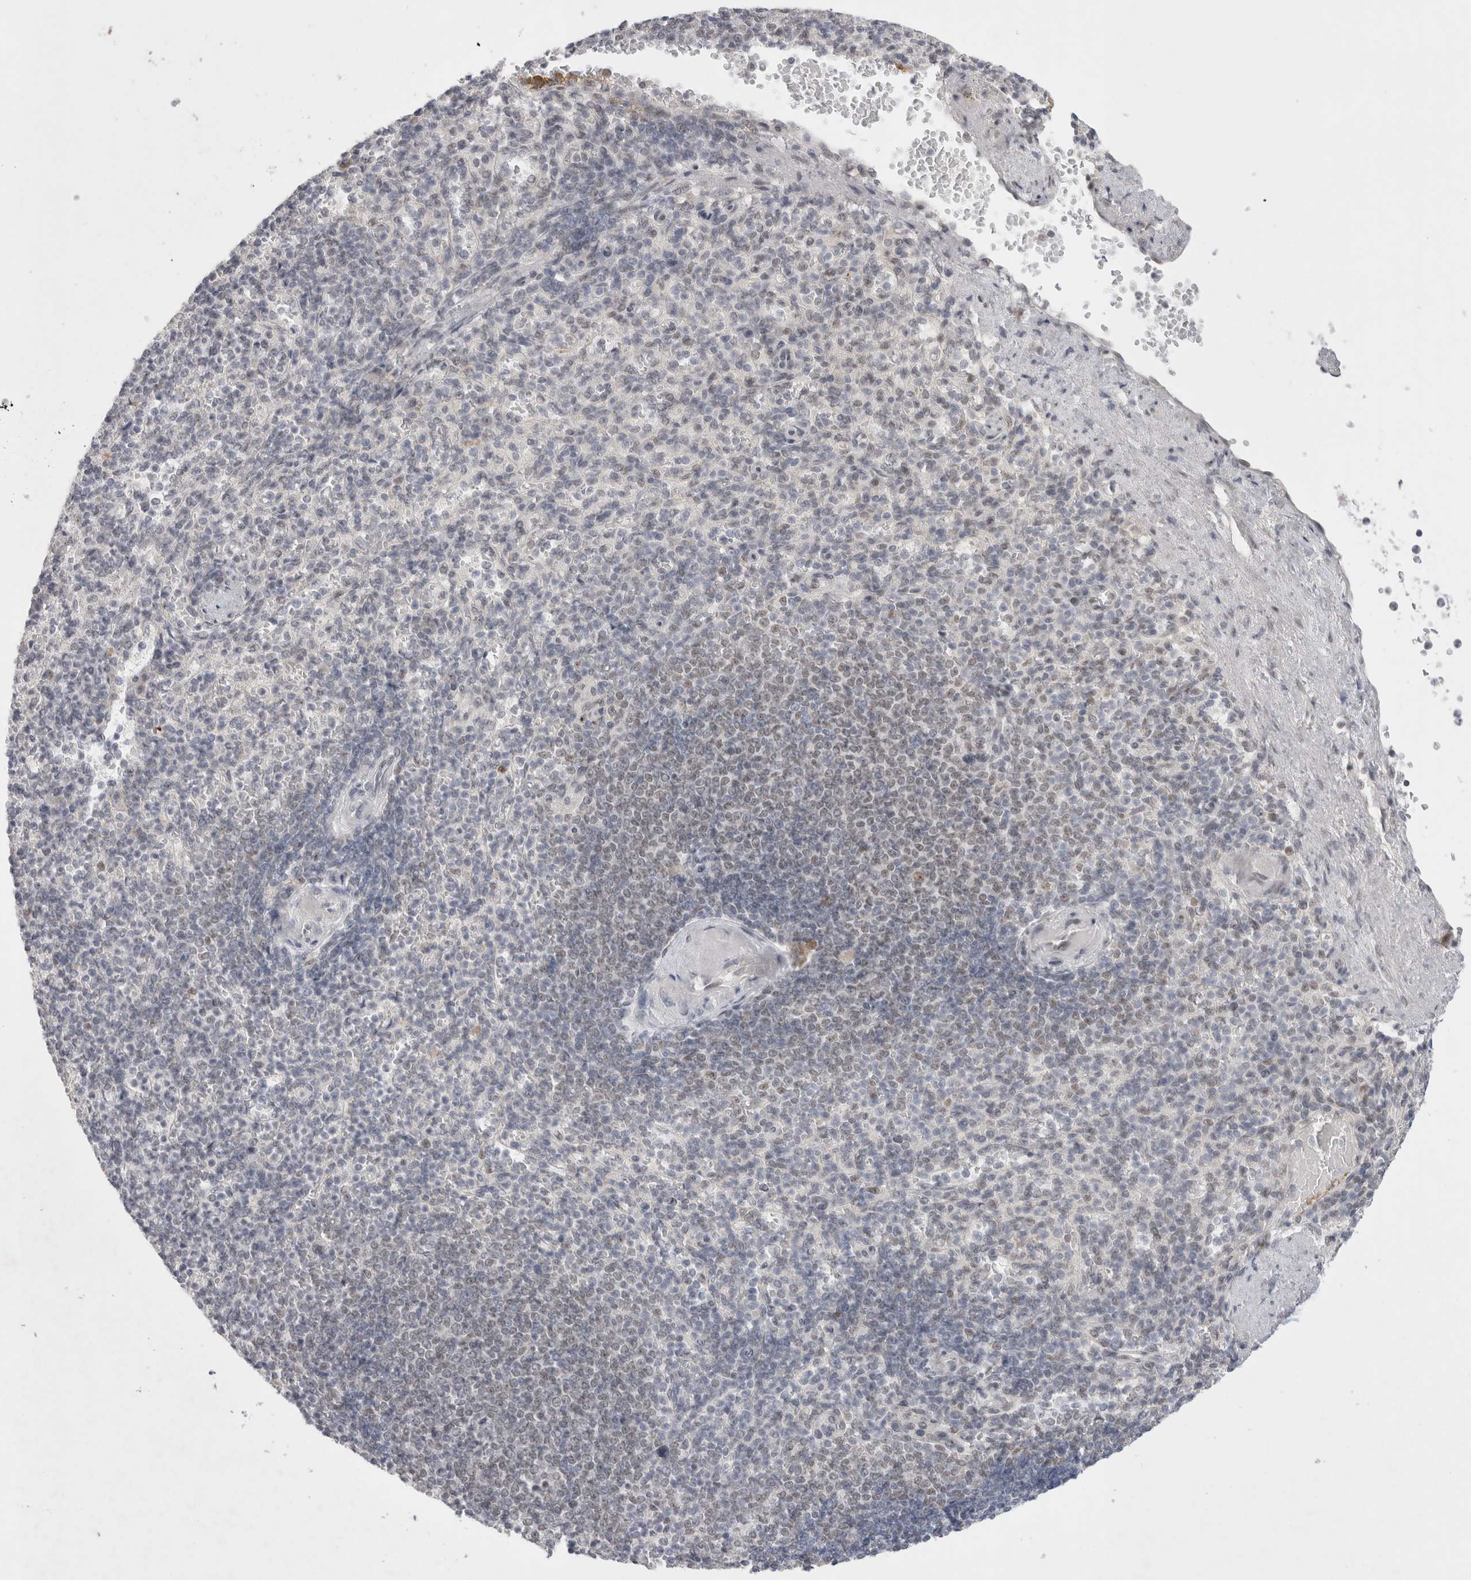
{"staining": {"intensity": "negative", "quantity": "none", "location": "none"}, "tissue": "spleen", "cell_type": "Cells in red pulp", "image_type": "normal", "snomed": [{"axis": "morphology", "description": "Normal tissue, NOS"}, {"axis": "topography", "description": "Spleen"}], "caption": "DAB (3,3'-diaminobenzidine) immunohistochemical staining of benign human spleen shows no significant positivity in cells in red pulp. (Immunohistochemistry, brightfield microscopy, high magnification).", "gene": "RECQL4", "patient": {"sex": "female", "age": 74}}